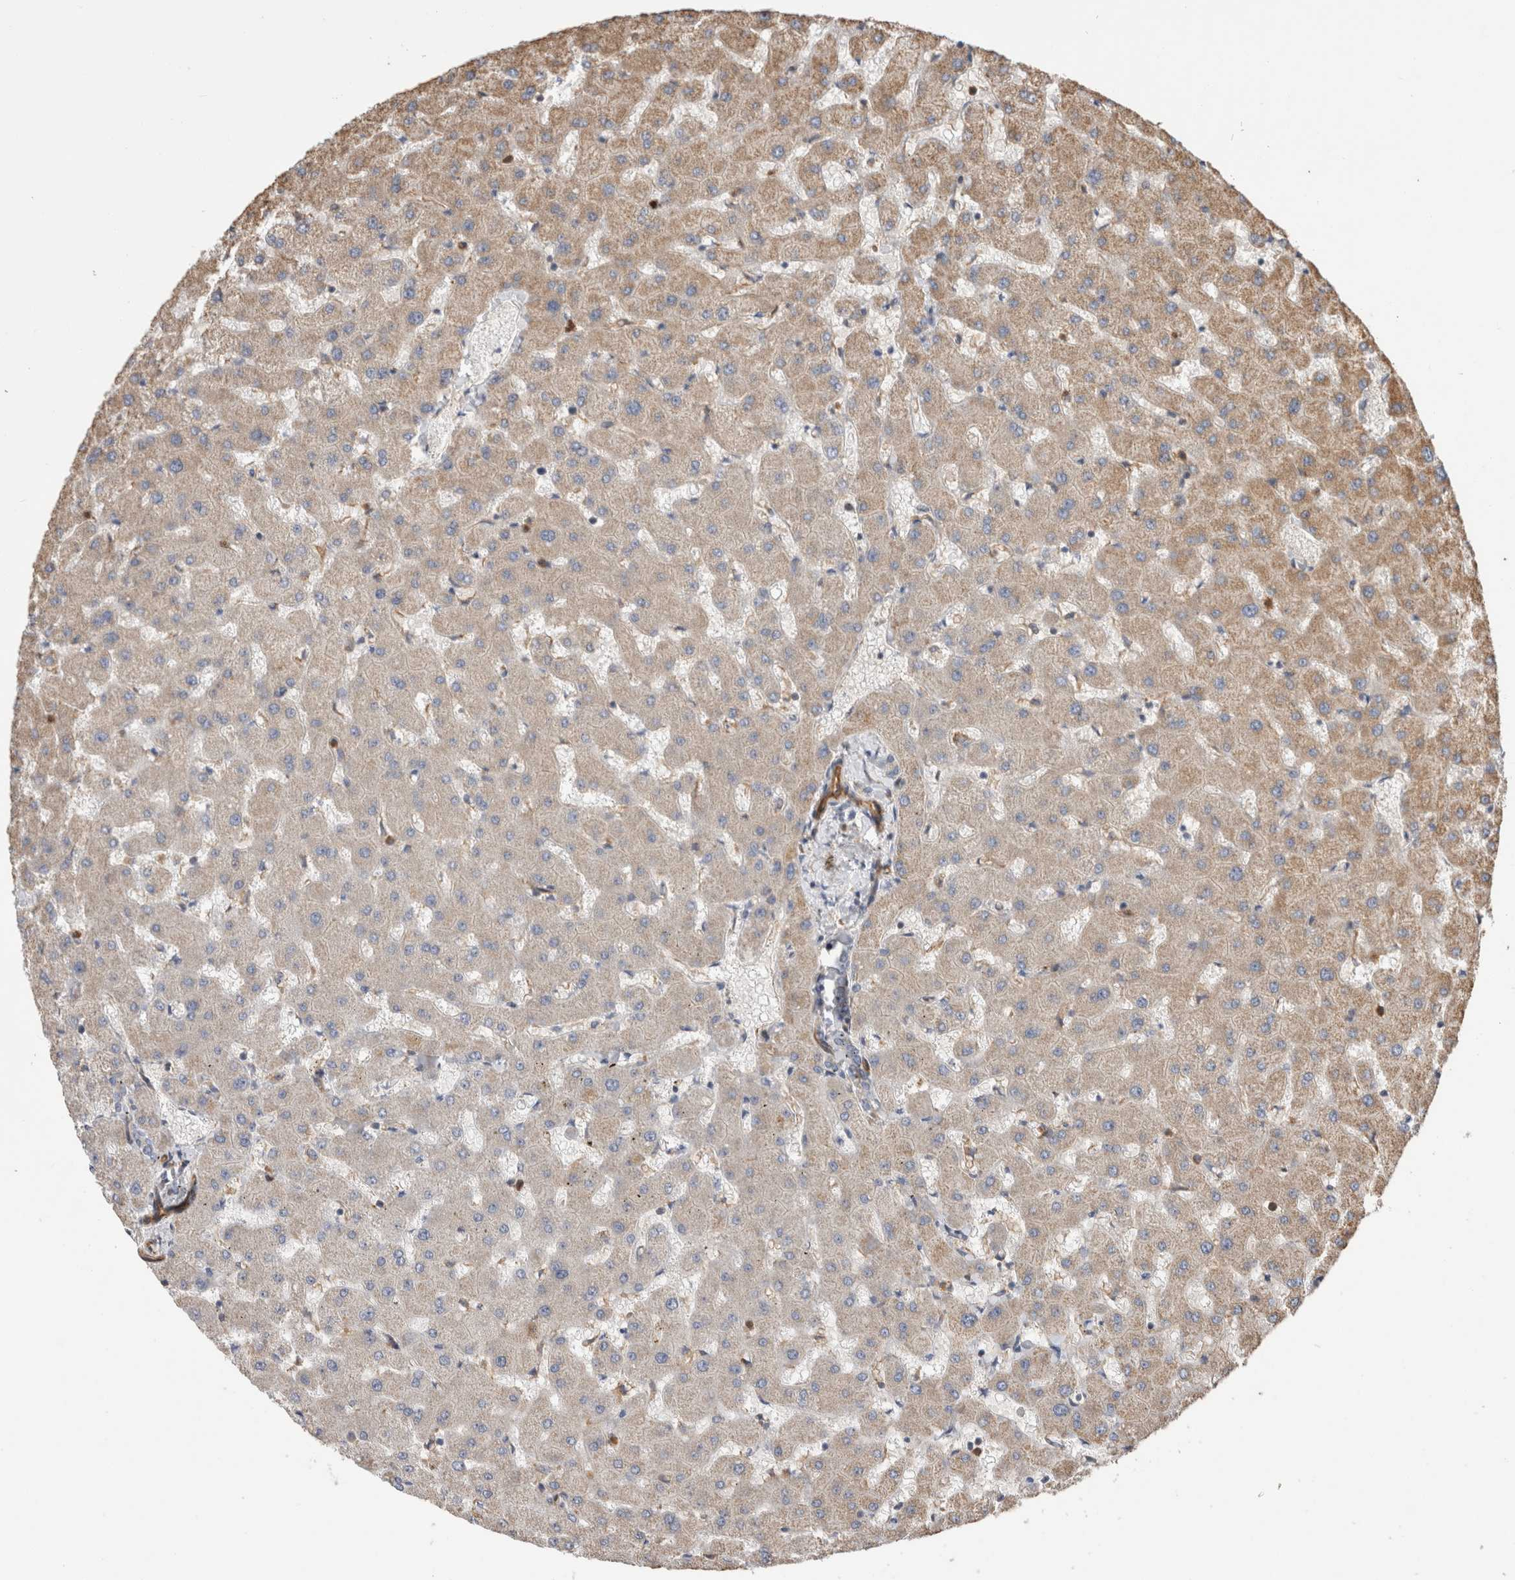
{"staining": {"intensity": "negative", "quantity": "none", "location": "none"}, "tissue": "liver", "cell_type": "Cholangiocytes", "image_type": "normal", "snomed": [{"axis": "morphology", "description": "Normal tissue, NOS"}, {"axis": "topography", "description": "Liver"}], "caption": "A micrograph of liver stained for a protein demonstrates no brown staining in cholangiocytes.", "gene": "BNIP2", "patient": {"sex": "female", "age": 63}}